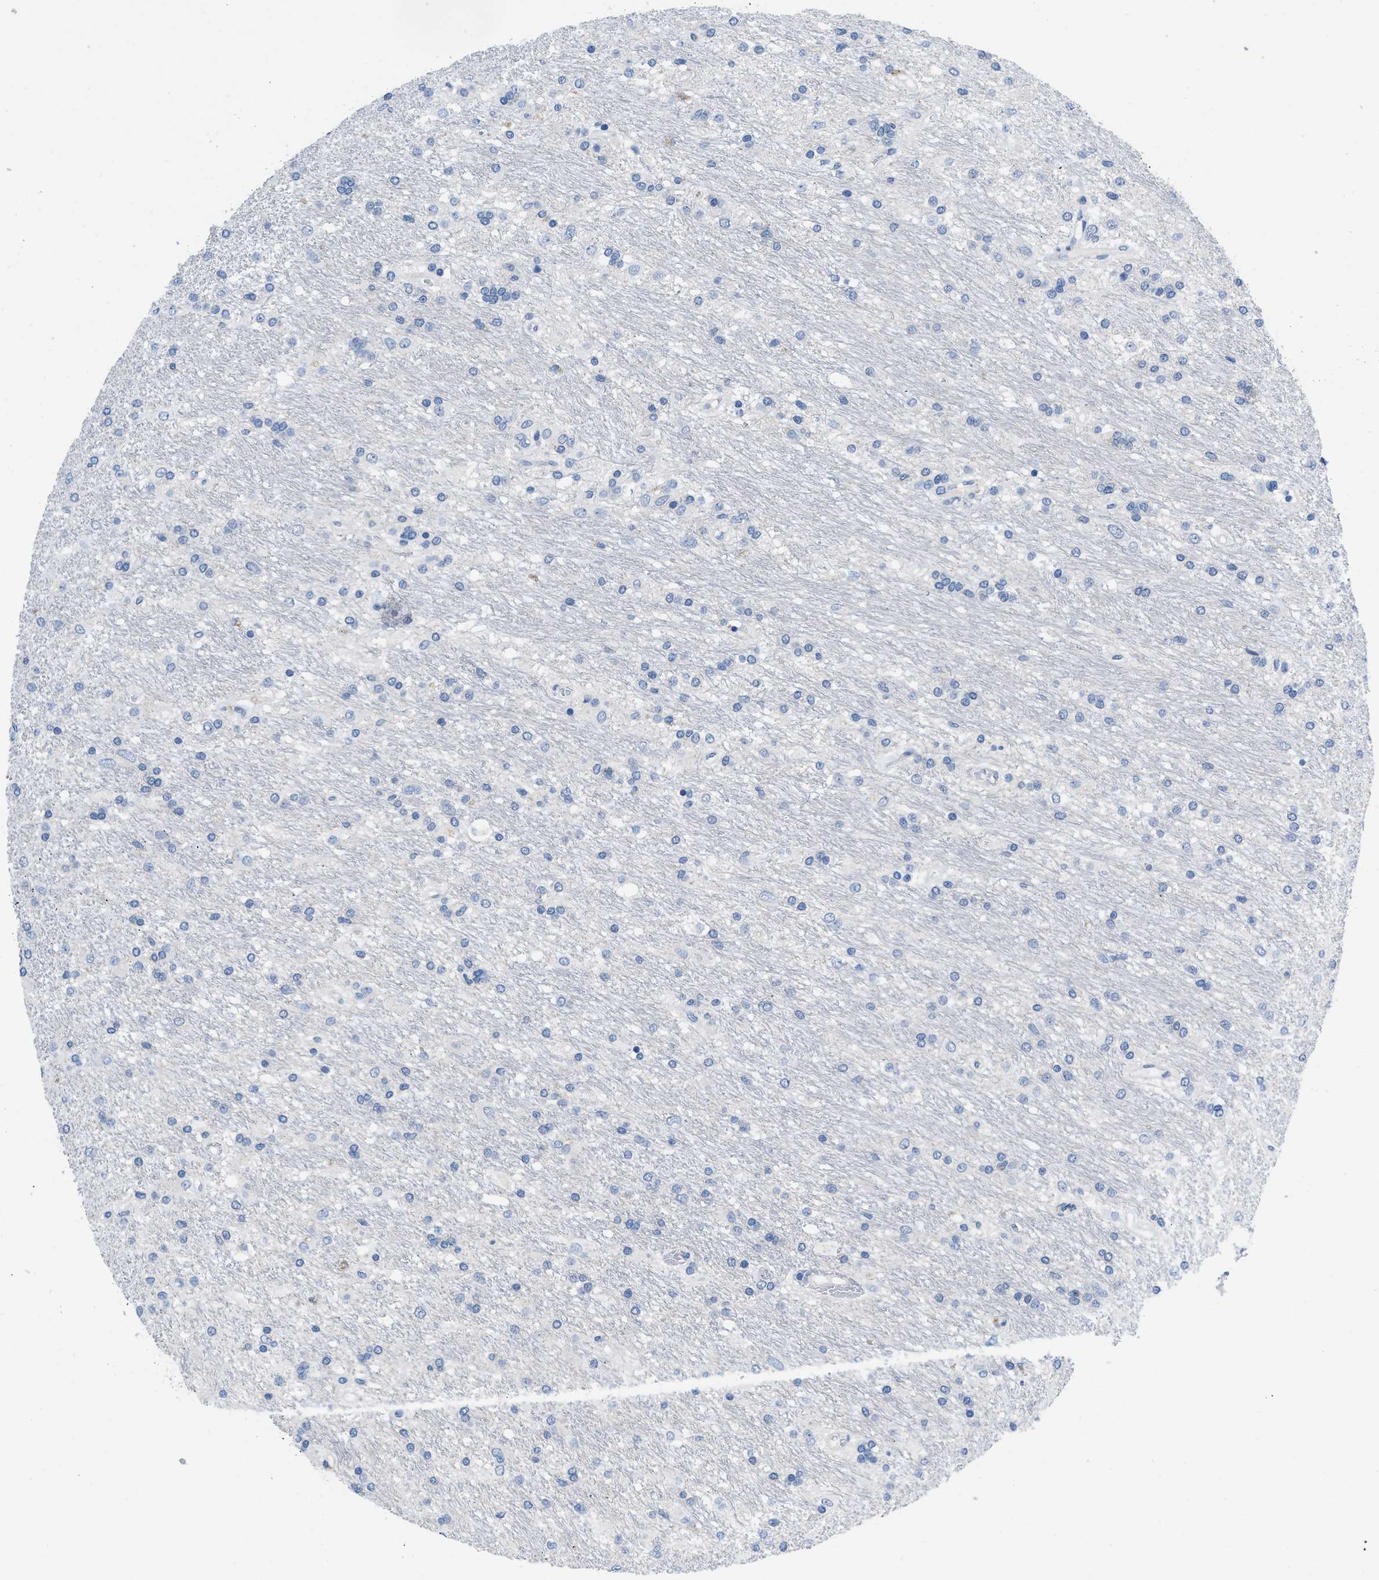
{"staining": {"intensity": "negative", "quantity": "none", "location": "none"}, "tissue": "glioma", "cell_type": "Tumor cells", "image_type": "cancer", "snomed": [{"axis": "morphology", "description": "Glioma, malignant, Low grade"}, {"axis": "topography", "description": "Brain"}], "caption": "Immunohistochemistry (IHC) image of human malignant low-grade glioma stained for a protein (brown), which shows no staining in tumor cells.", "gene": "PYY", "patient": {"sex": "male", "age": 77}}